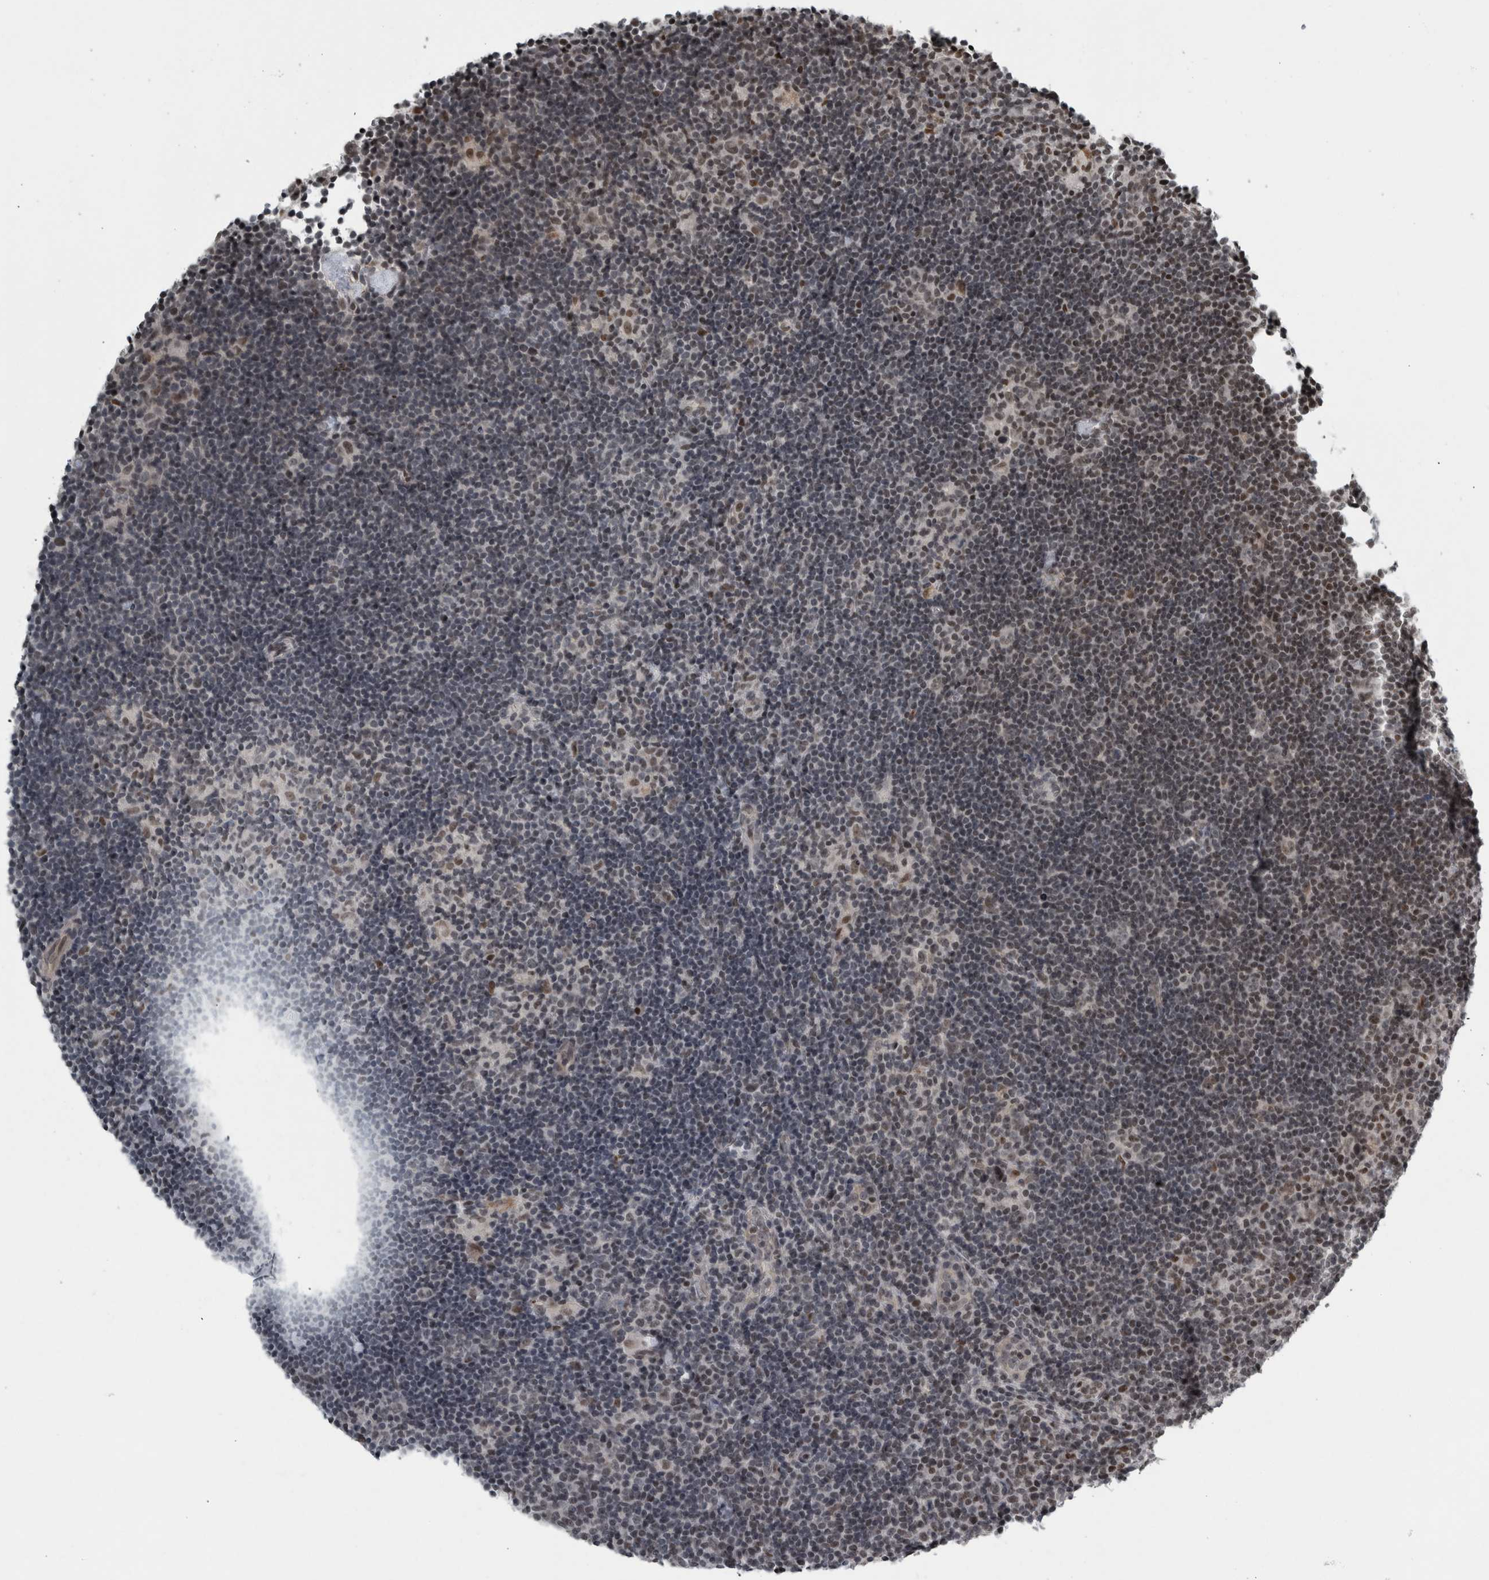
{"staining": {"intensity": "weak", "quantity": "<25%", "location": "nuclear"}, "tissue": "lymphoma", "cell_type": "Tumor cells", "image_type": "cancer", "snomed": [{"axis": "morphology", "description": "Hodgkin's disease, NOS"}, {"axis": "topography", "description": "Lymph node"}], "caption": "Immunohistochemistry micrograph of neoplastic tissue: human lymphoma stained with DAB (3,3'-diaminobenzidine) displays no significant protein positivity in tumor cells.", "gene": "UNC50", "patient": {"sex": "female", "age": 57}}